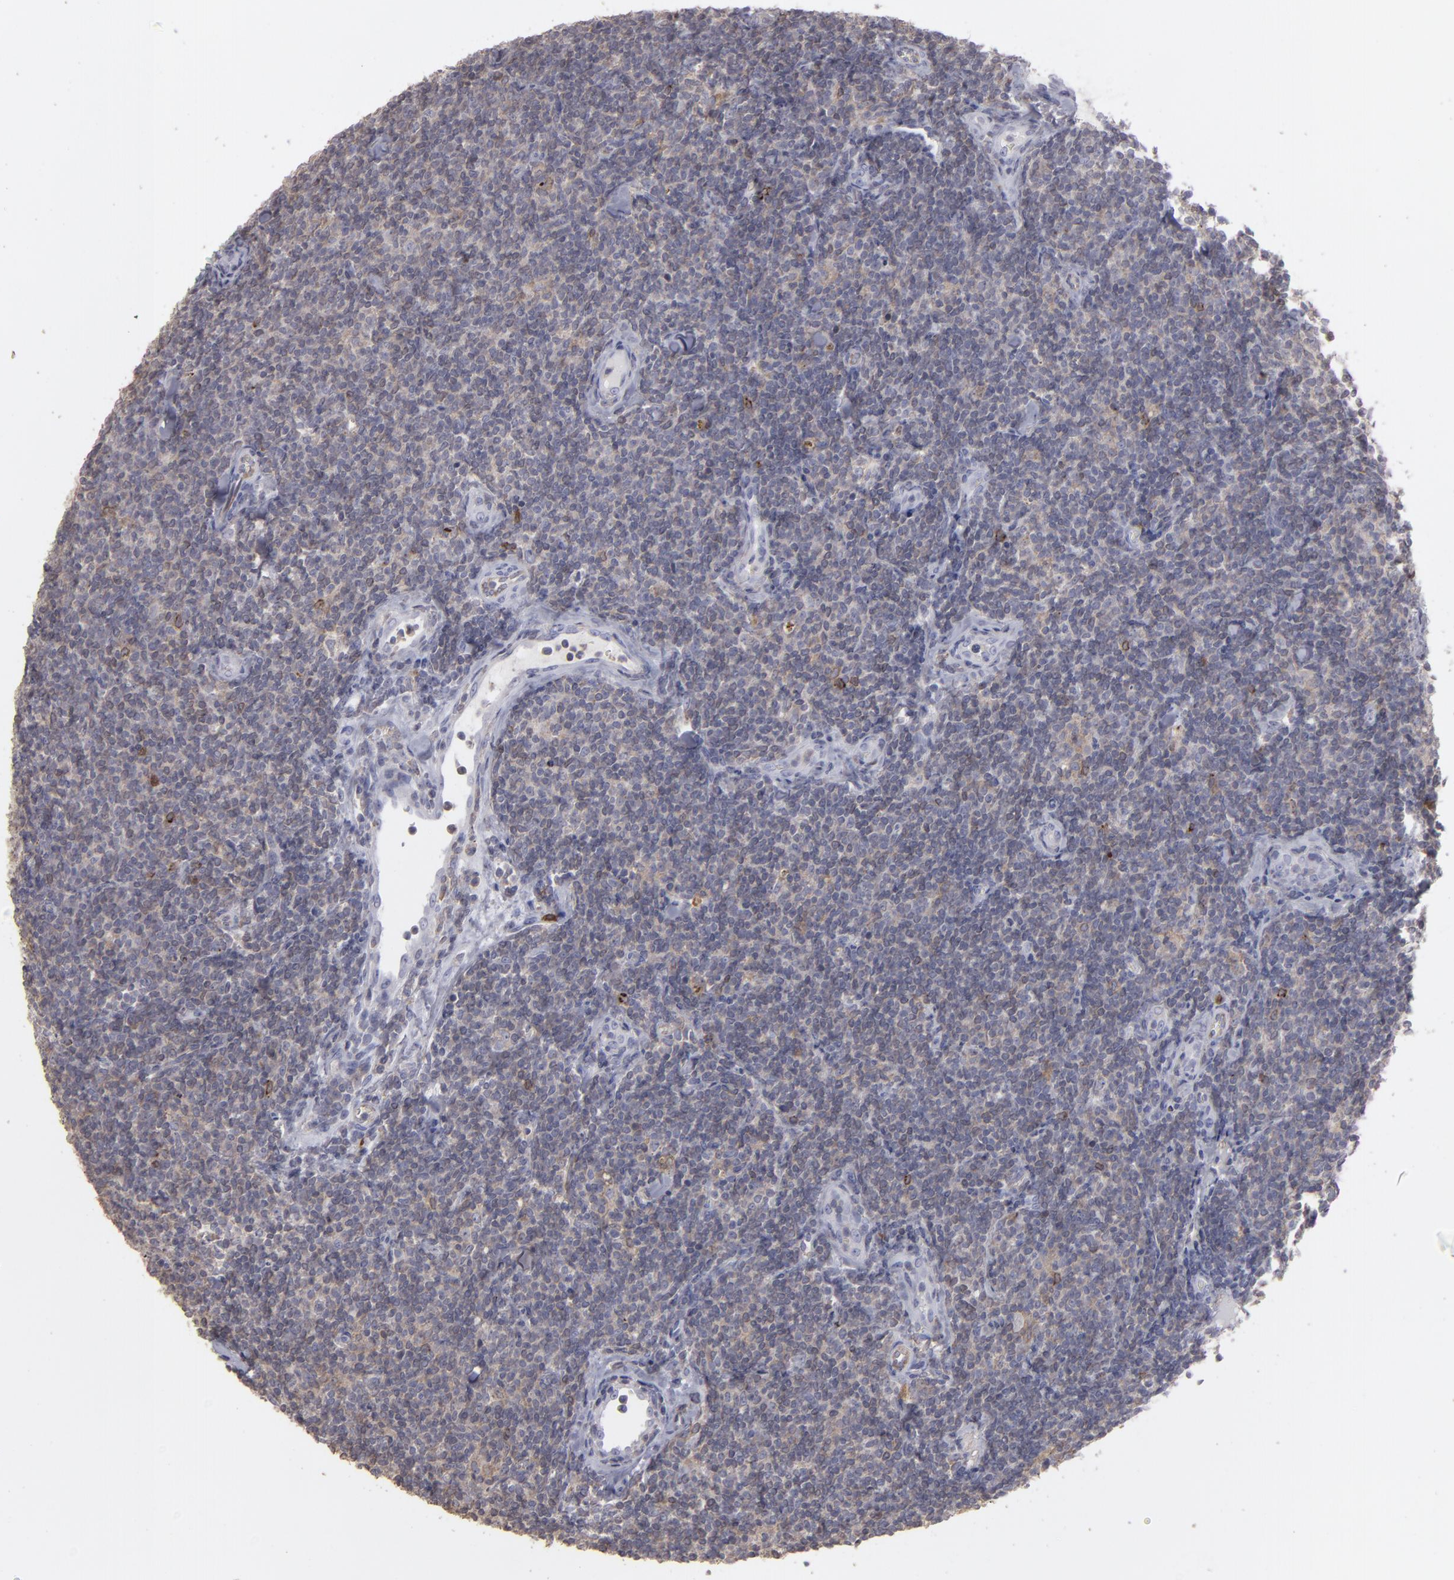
{"staining": {"intensity": "weak", "quantity": "25%-75%", "location": "cytoplasmic/membranous"}, "tissue": "lymphoma", "cell_type": "Tumor cells", "image_type": "cancer", "snomed": [{"axis": "morphology", "description": "Malignant lymphoma, non-Hodgkin's type, Low grade"}, {"axis": "topography", "description": "Lymph node"}], "caption": "Immunohistochemistry (IHC) photomicrograph of human lymphoma stained for a protein (brown), which reveals low levels of weak cytoplasmic/membranous expression in about 25%-75% of tumor cells.", "gene": "SEMA3G", "patient": {"sex": "female", "age": 56}}